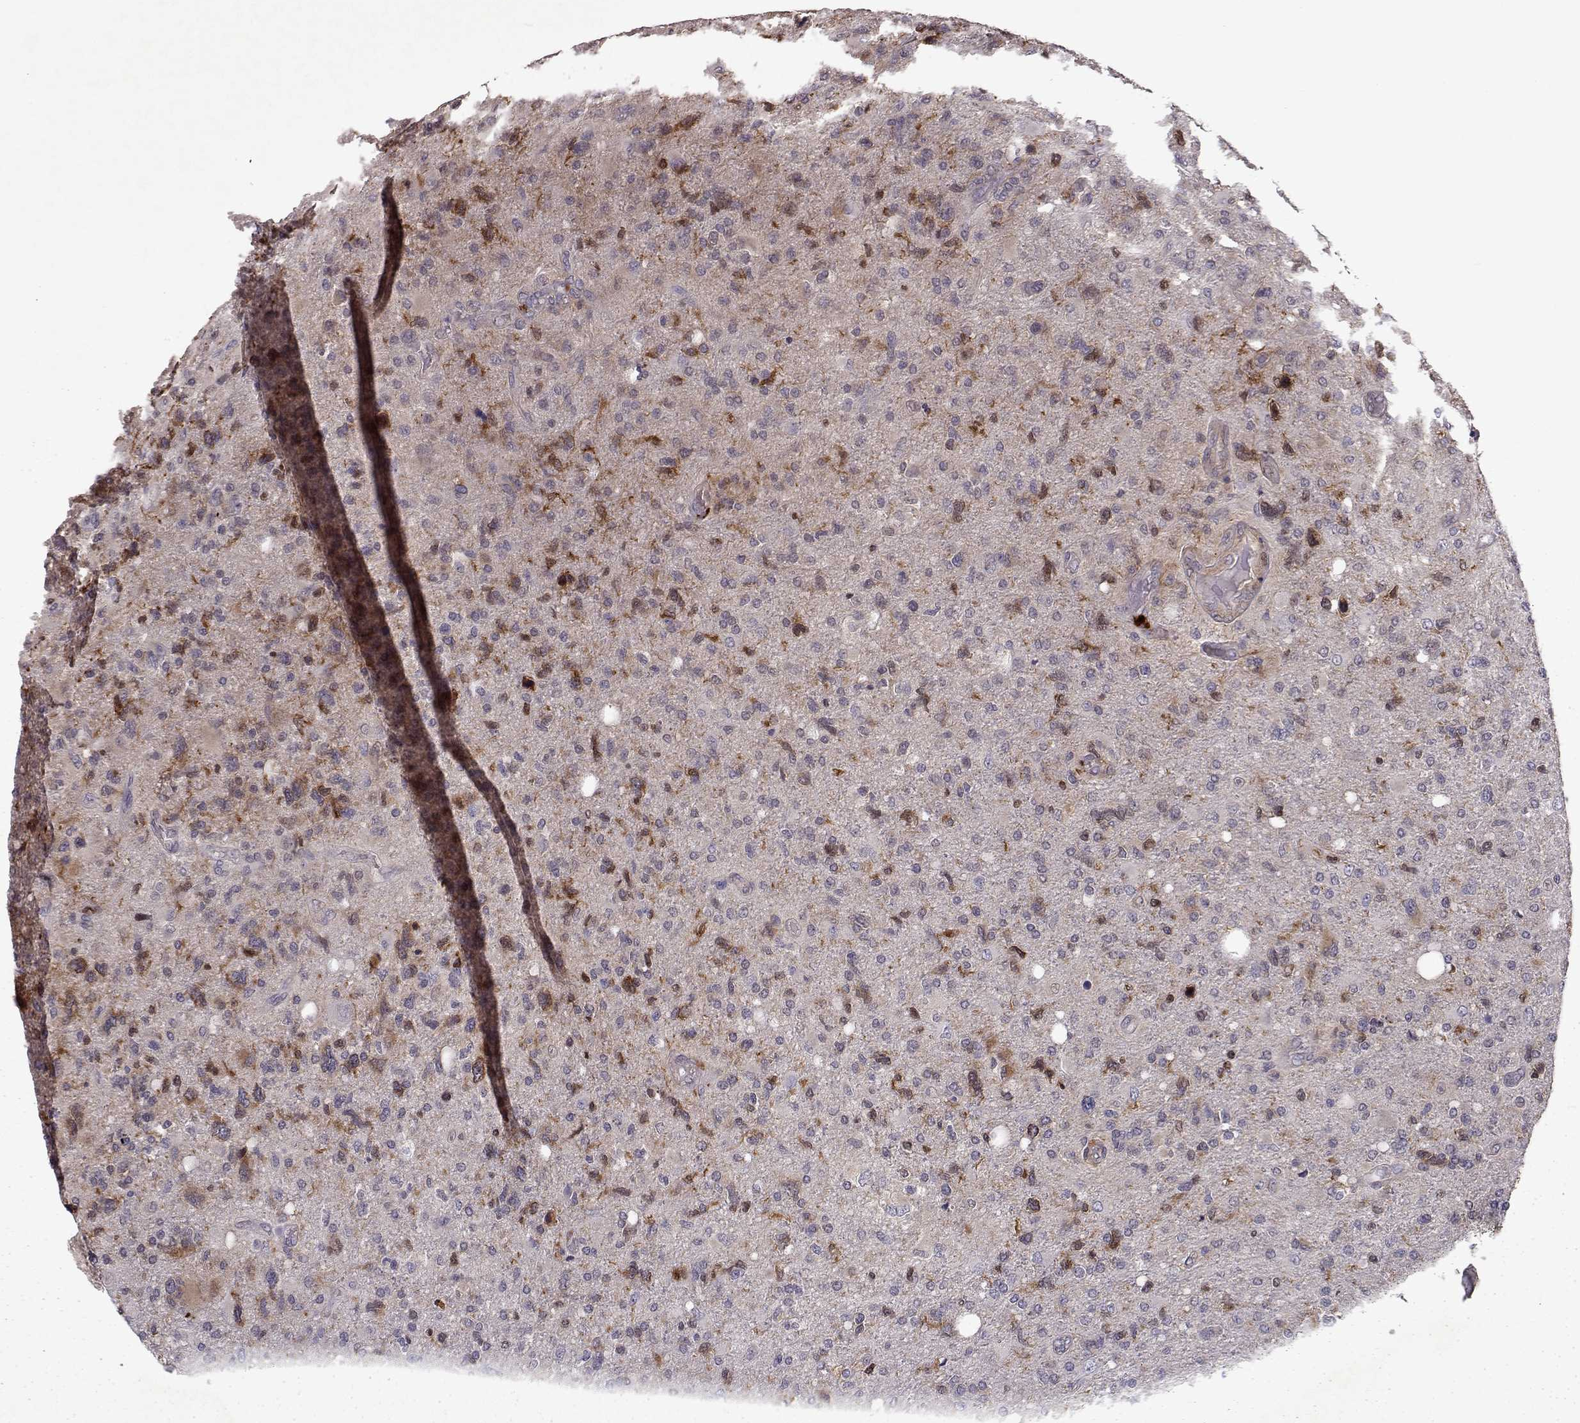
{"staining": {"intensity": "negative", "quantity": "none", "location": "none"}, "tissue": "glioma", "cell_type": "Tumor cells", "image_type": "cancer", "snomed": [{"axis": "morphology", "description": "Glioma, malignant, High grade"}, {"axis": "topography", "description": "Cerebral cortex"}], "caption": "Tumor cells show no significant expression in malignant high-grade glioma. Brightfield microscopy of immunohistochemistry stained with DAB (brown) and hematoxylin (blue), captured at high magnification.", "gene": "RANBP1", "patient": {"sex": "male", "age": 70}}